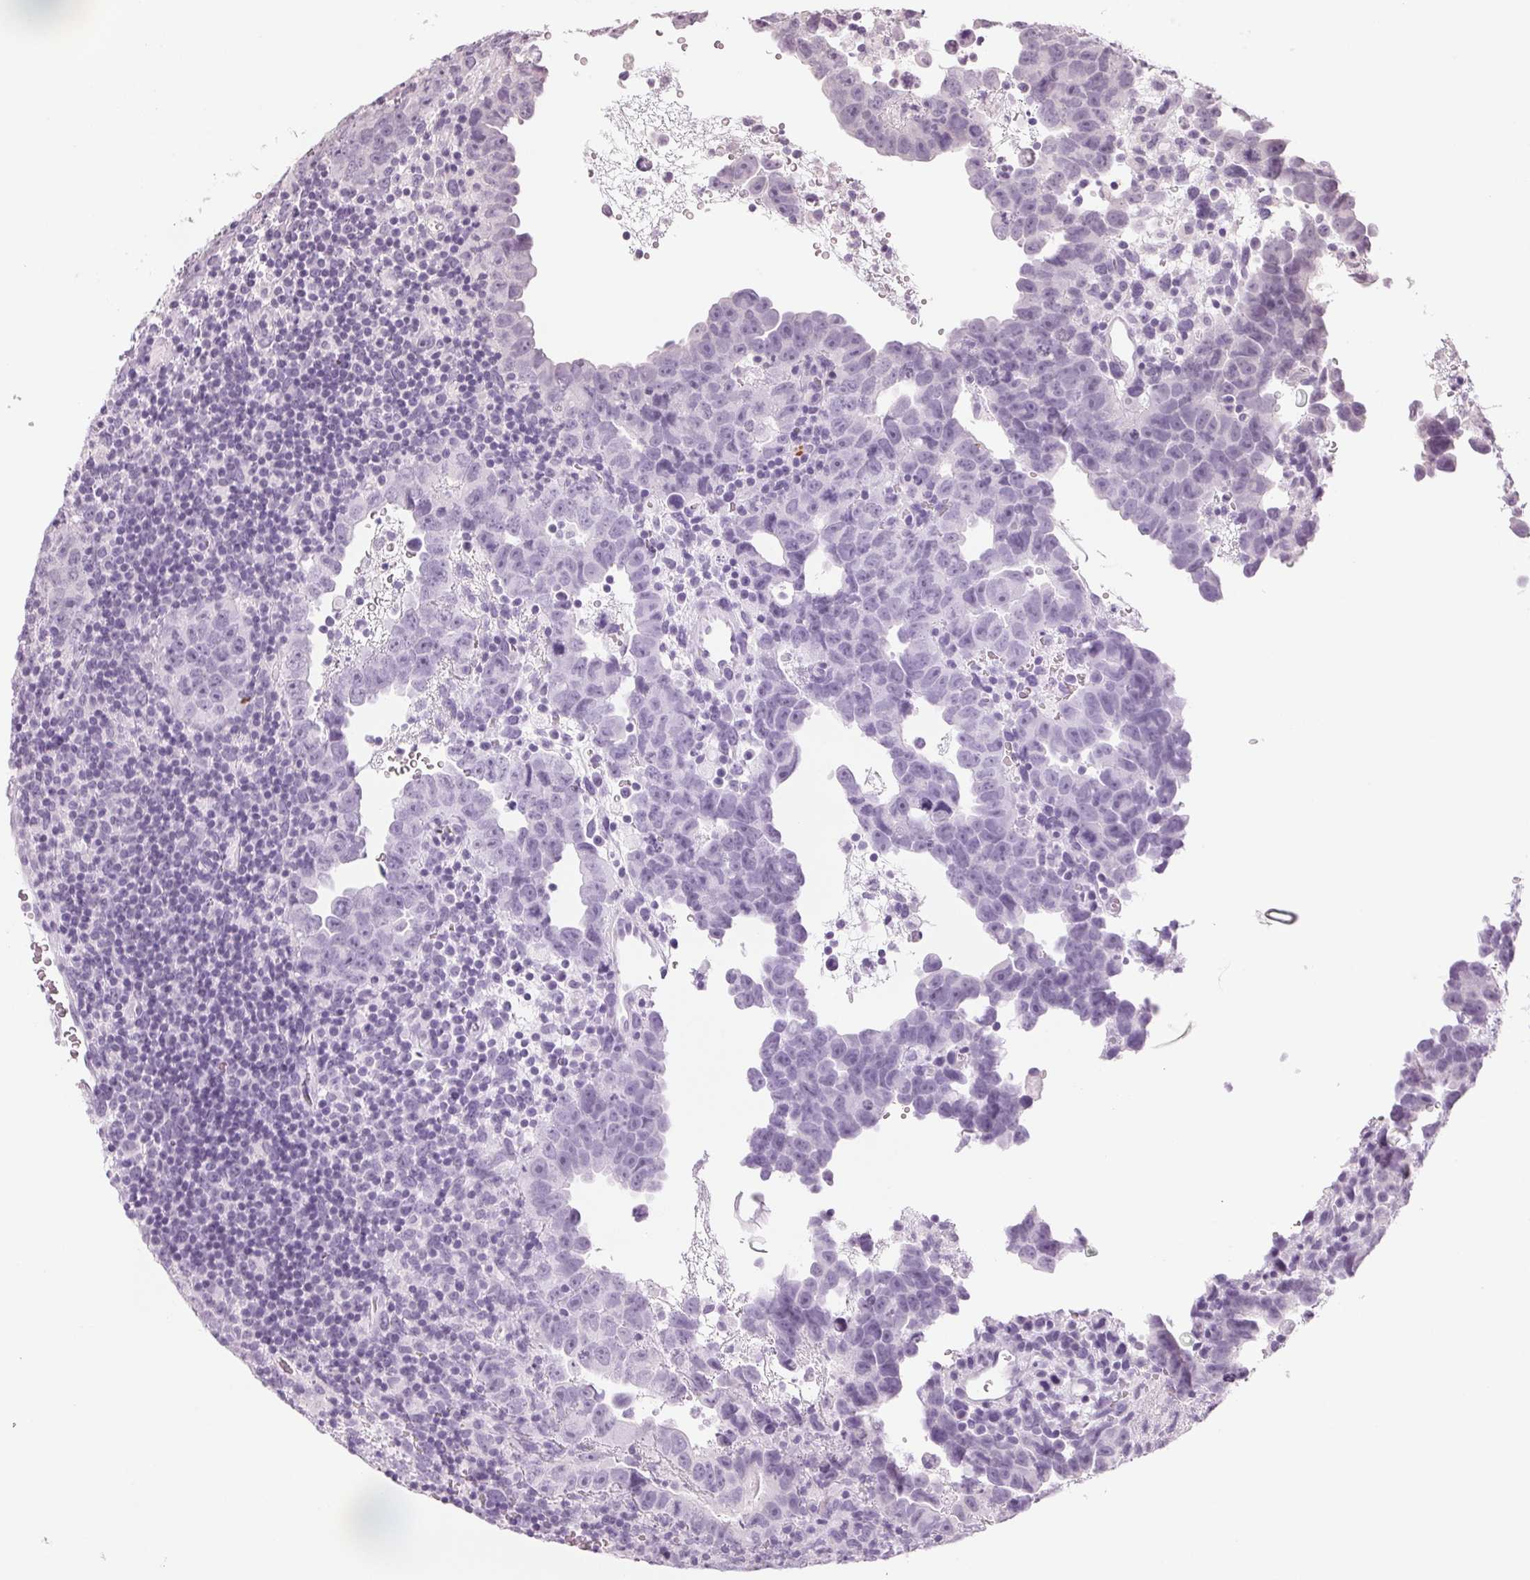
{"staining": {"intensity": "negative", "quantity": "none", "location": "none"}, "tissue": "testis cancer", "cell_type": "Tumor cells", "image_type": "cancer", "snomed": [{"axis": "morphology", "description": "Carcinoma, Embryonal, NOS"}, {"axis": "topography", "description": "Testis"}], "caption": "Tumor cells show no significant expression in testis cancer (embryonal carcinoma). (DAB IHC with hematoxylin counter stain).", "gene": "LTF", "patient": {"sex": "male", "age": 24}}